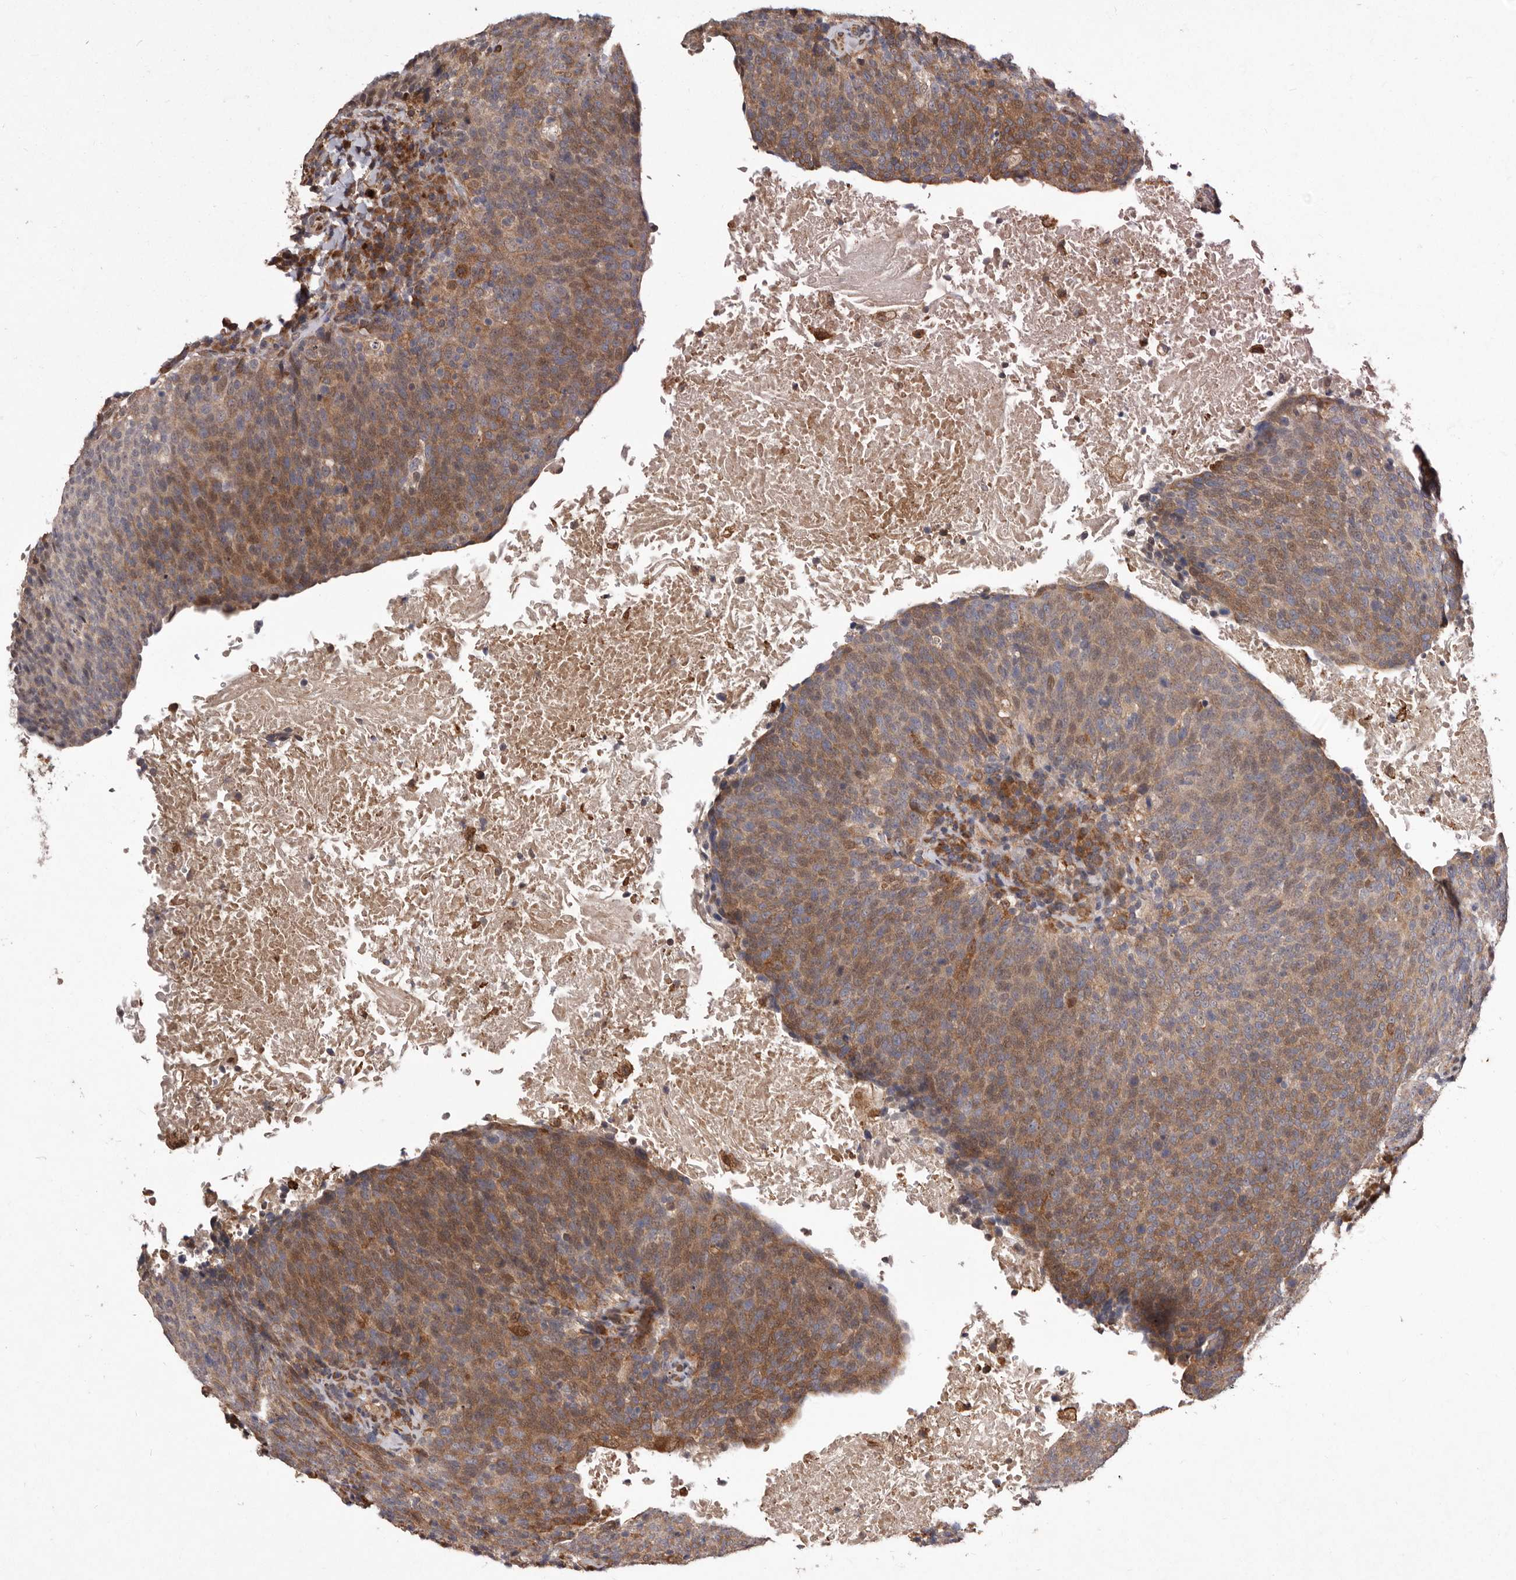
{"staining": {"intensity": "moderate", "quantity": ">75%", "location": "cytoplasmic/membranous"}, "tissue": "head and neck cancer", "cell_type": "Tumor cells", "image_type": "cancer", "snomed": [{"axis": "morphology", "description": "Squamous cell carcinoma, NOS"}, {"axis": "morphology", "description": "Squamous cell carcinoma, metastatic, NOS"}, {"axis": "topography", "description": "Lymph node"}, {"axis": "topography", "description": "Head-Neck"}], "caption": "Protein staining of head and neck metastatic squamous cell carcinoma tissue reveals moderate cytoplasmic/membranous staining in approximately >75% of tumor cells. The protein is shown in brown color, while the nuclei are stained blue.", "gene": "RRM2B", "patient": {"sex": "male", "age": 62}}